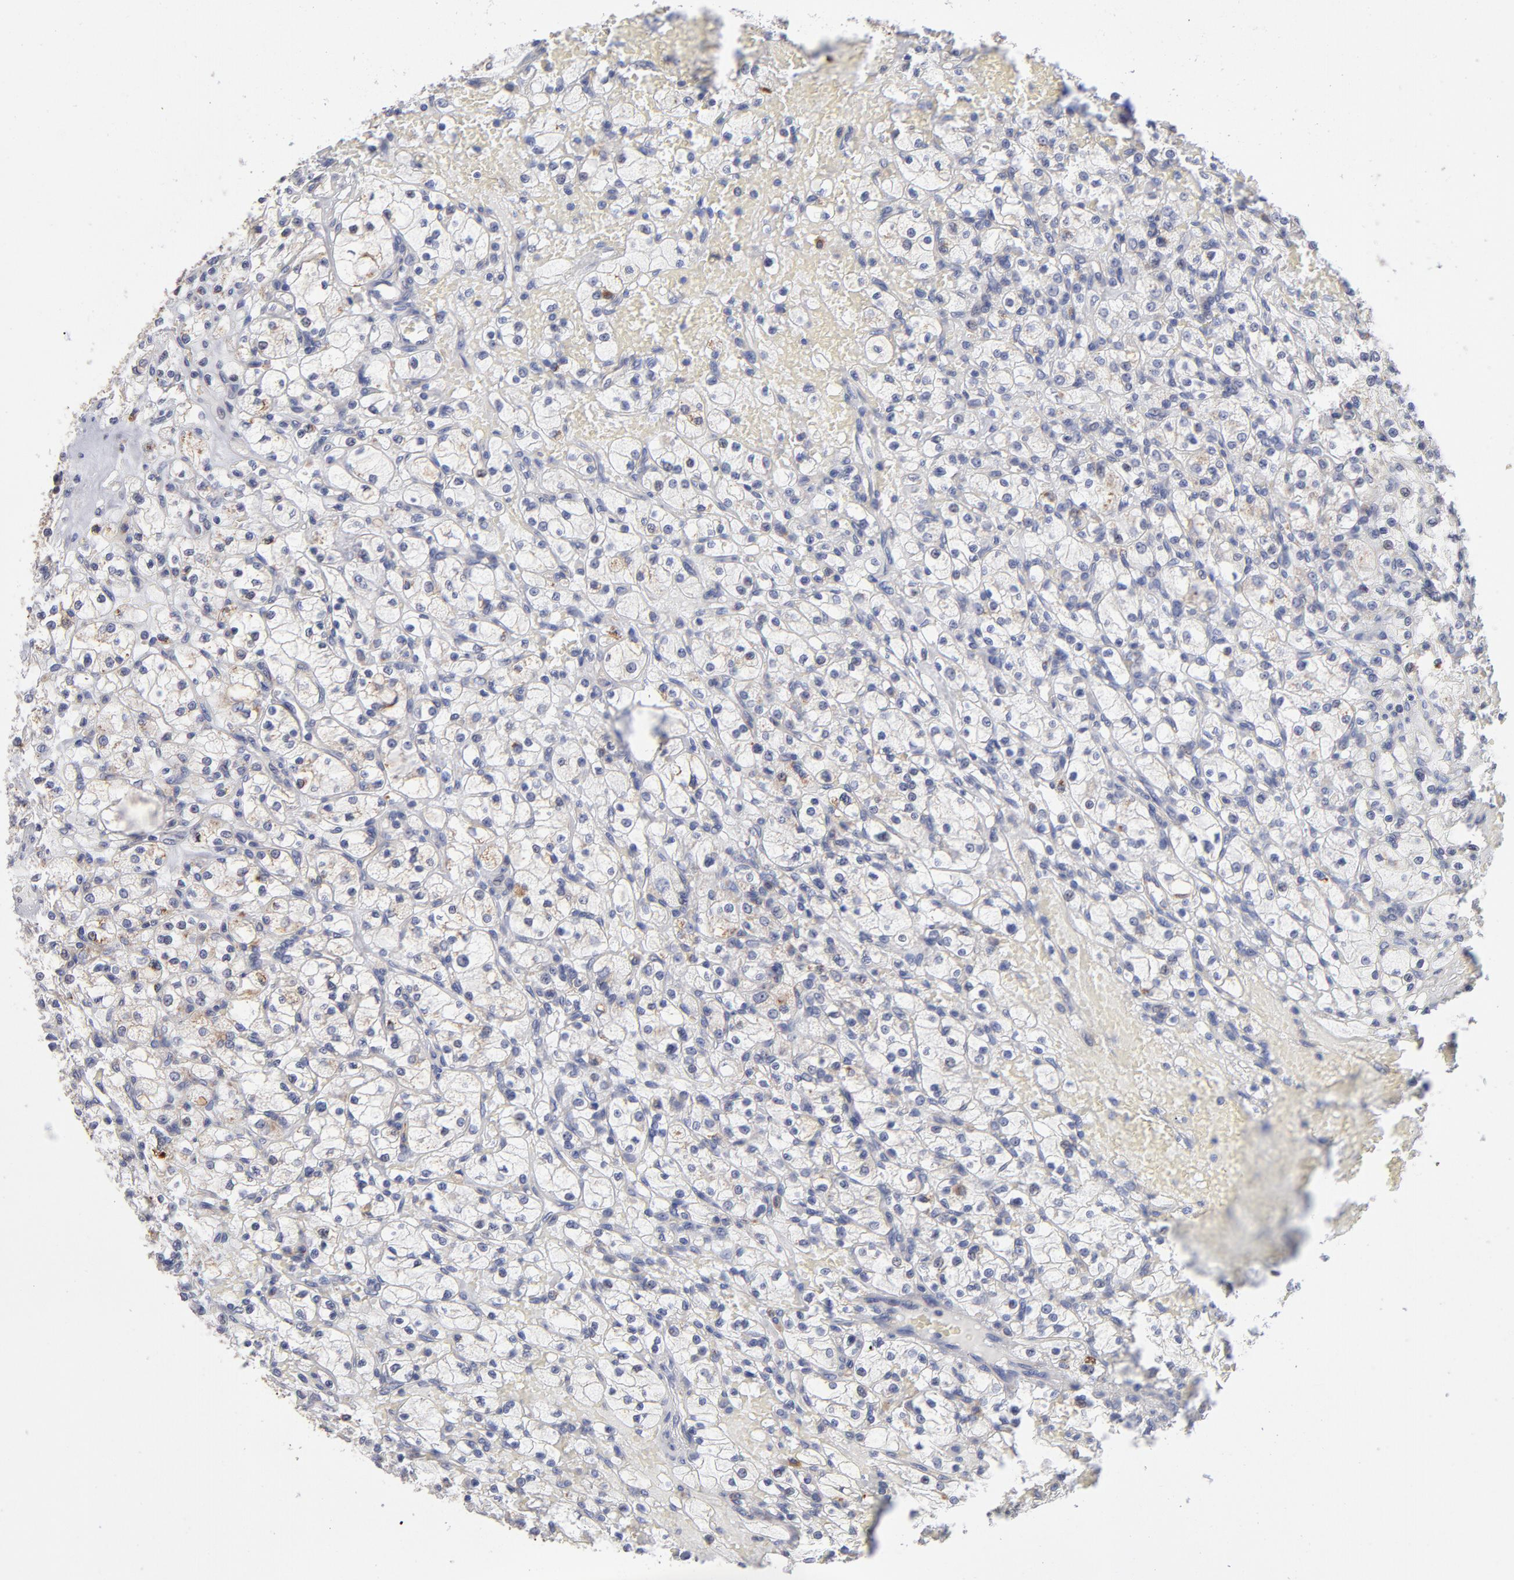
{"staining": {"intensity": "weak", "quantity": "<25%", "location": "cytoplasmic/membranous"}, "tissue": "renal cancer", "cell_type": "Tumor cells", "image_type": "cancer", "snomed": [{"axis": "morphology", "description": "Adenocarcinoma, NOS"}, {"axis": "topography", "description": "Kidney"}], "caption": "Immunohistochemistry photomicrograph of human renal adenocarcinoma stained for a protein (brown), which demonstrates no positivity in tumor cells. (Brightfield microscopy of DAB (3,3'-diaminobenzidine) immunohistochemistry (IHC) at high magnification).", "gene": "RRAGB", "patient": {"sex": "female", "age": 83}}